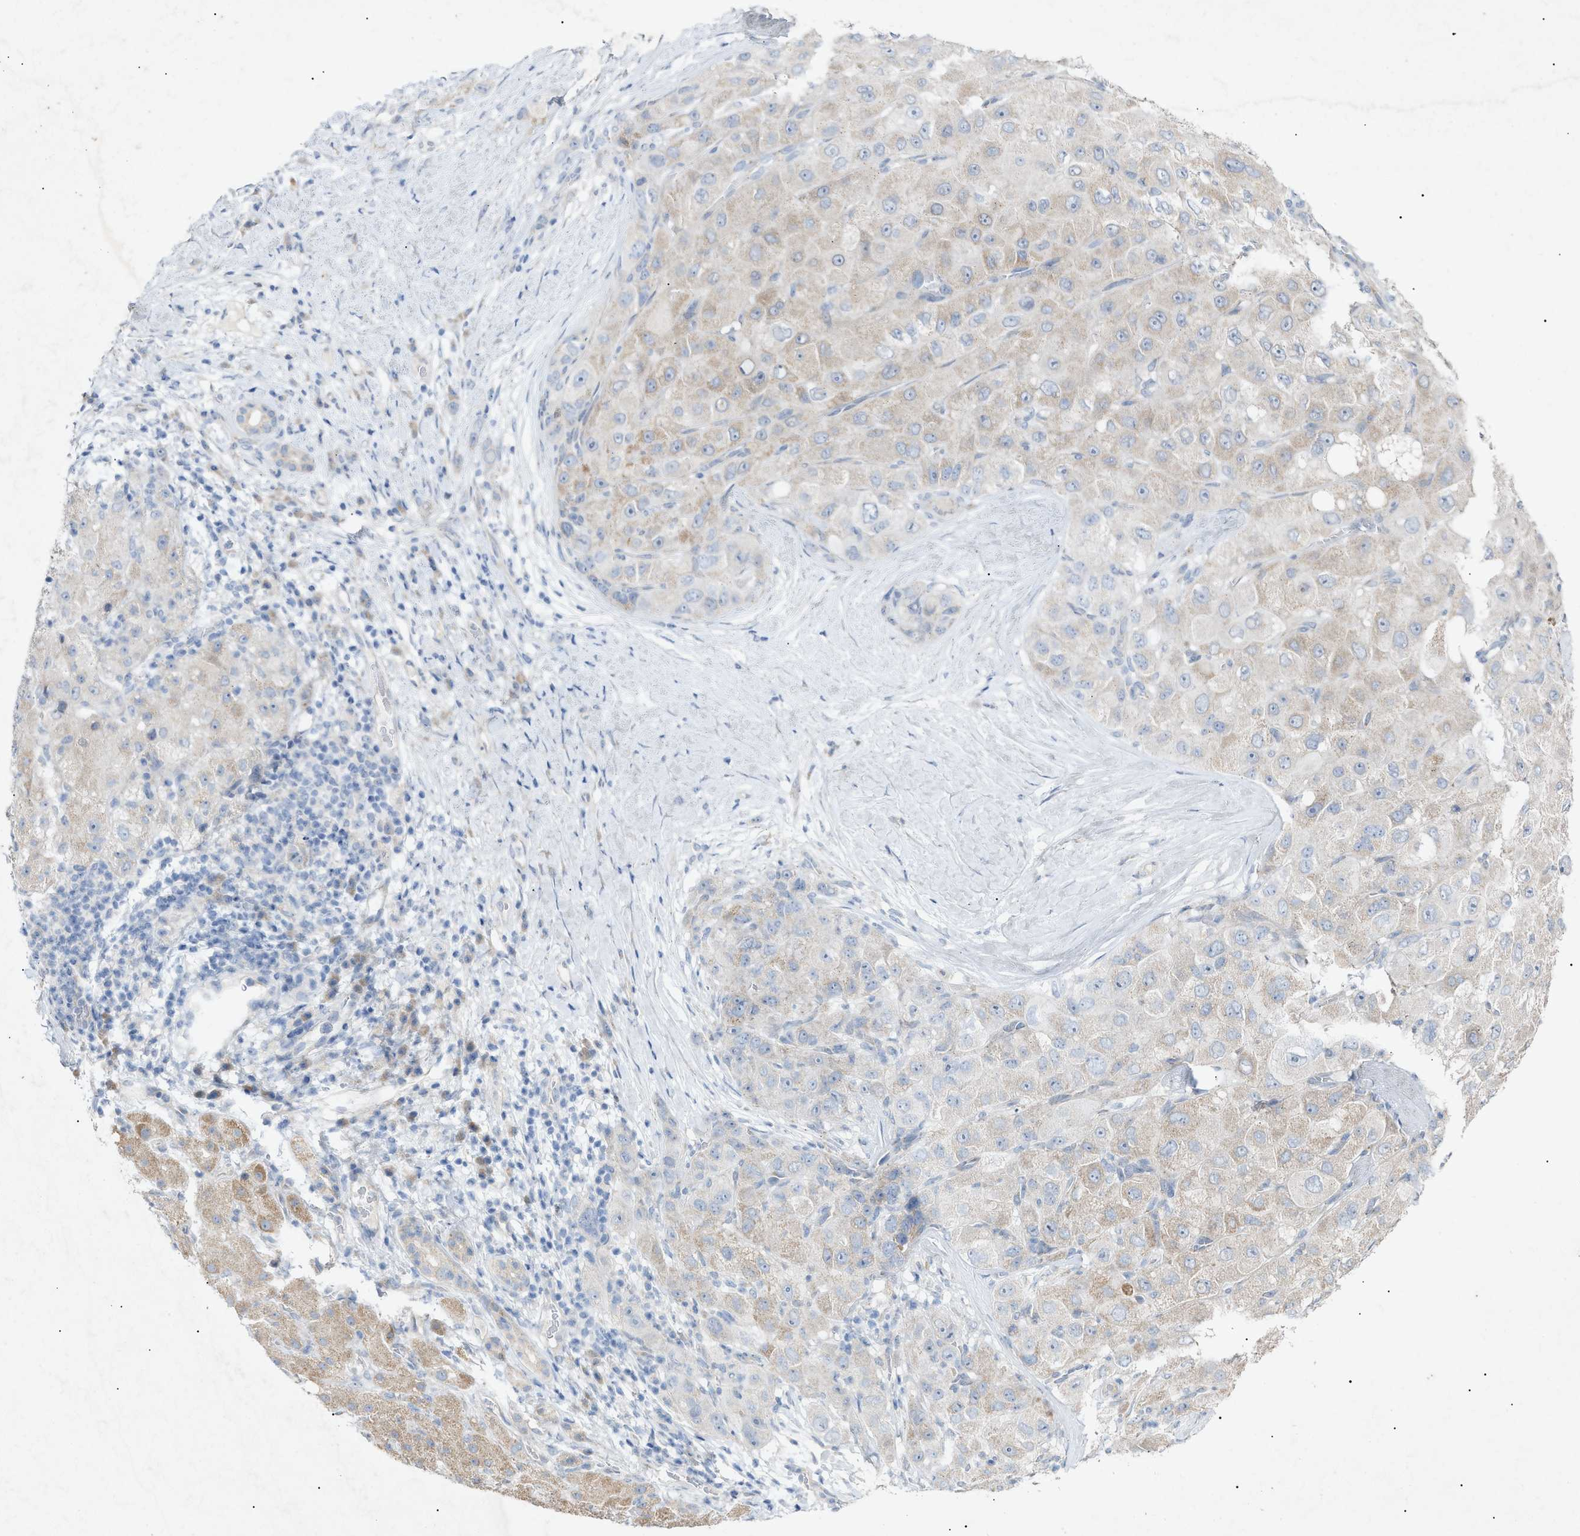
{"staining": {"intensity": "weak", "quantity": "<25%", "location": "cytoplasmic/membranous"}, "tissue": "liver cancer", "cell_type": "Tumor cells", "image_type": "cancer", "snomed": [{"axis": "morphology", "description": "Carcinoma, Hepatocellular, NOS"}, {"axis": "topography", "description": "Liver"}], "caption": "Immunohistochemistry histopathology image of hepatocellular carcinoma (liver) stained for a protein (brown), which demonstrates no staining in tumor cells. The staining is performed using DAB (3,3'-diaminobenzidine) brown chromogen with nuclei counter-stained in using hematoxylin.", "gene": "SLC25A31", "patient": {"sex": "male", "age": 80}}